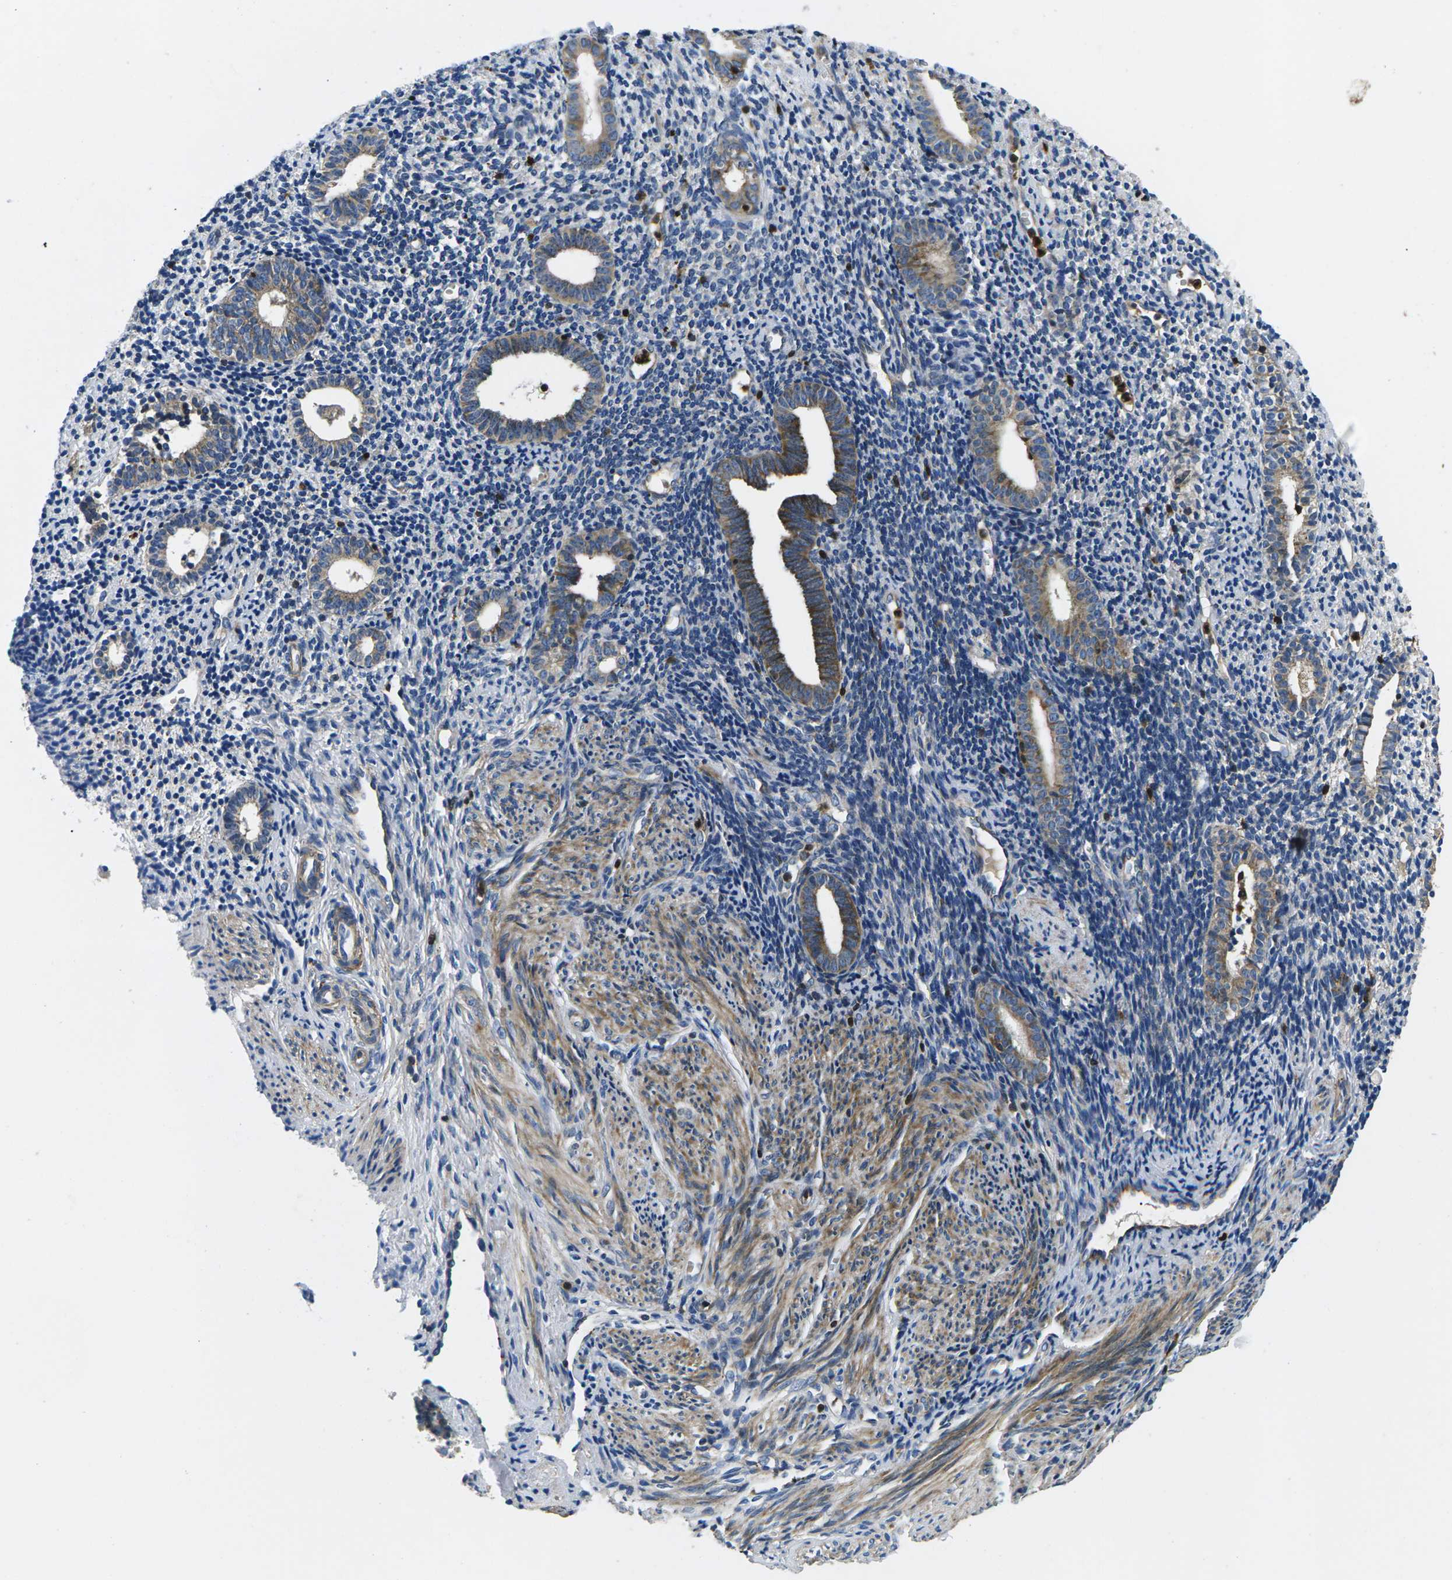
{"staining": {"intensity": "weak", "quantity": "<25%", "location": "cytoplasmic/membranous"}, "tissue": "endometrium", "cell_type": "Cells in endometrial stroma", "image_type": "normal", "snomed": [{"axis": "morphology", "description": "Normal tissue, NOS"}, {"axis": "topography", "description": "Endometrium"}], "caption": "This is a histopathology image of immunohistochemistry staining of benign endometrium, which shows no positivity in cells in endometrial stroma. (DAB immunohistochemistry (IHC) visualized using brightfield microscopy, high magnification).", "gene": "PLCE1", "patient": {"sex": "female", "age": 50}}